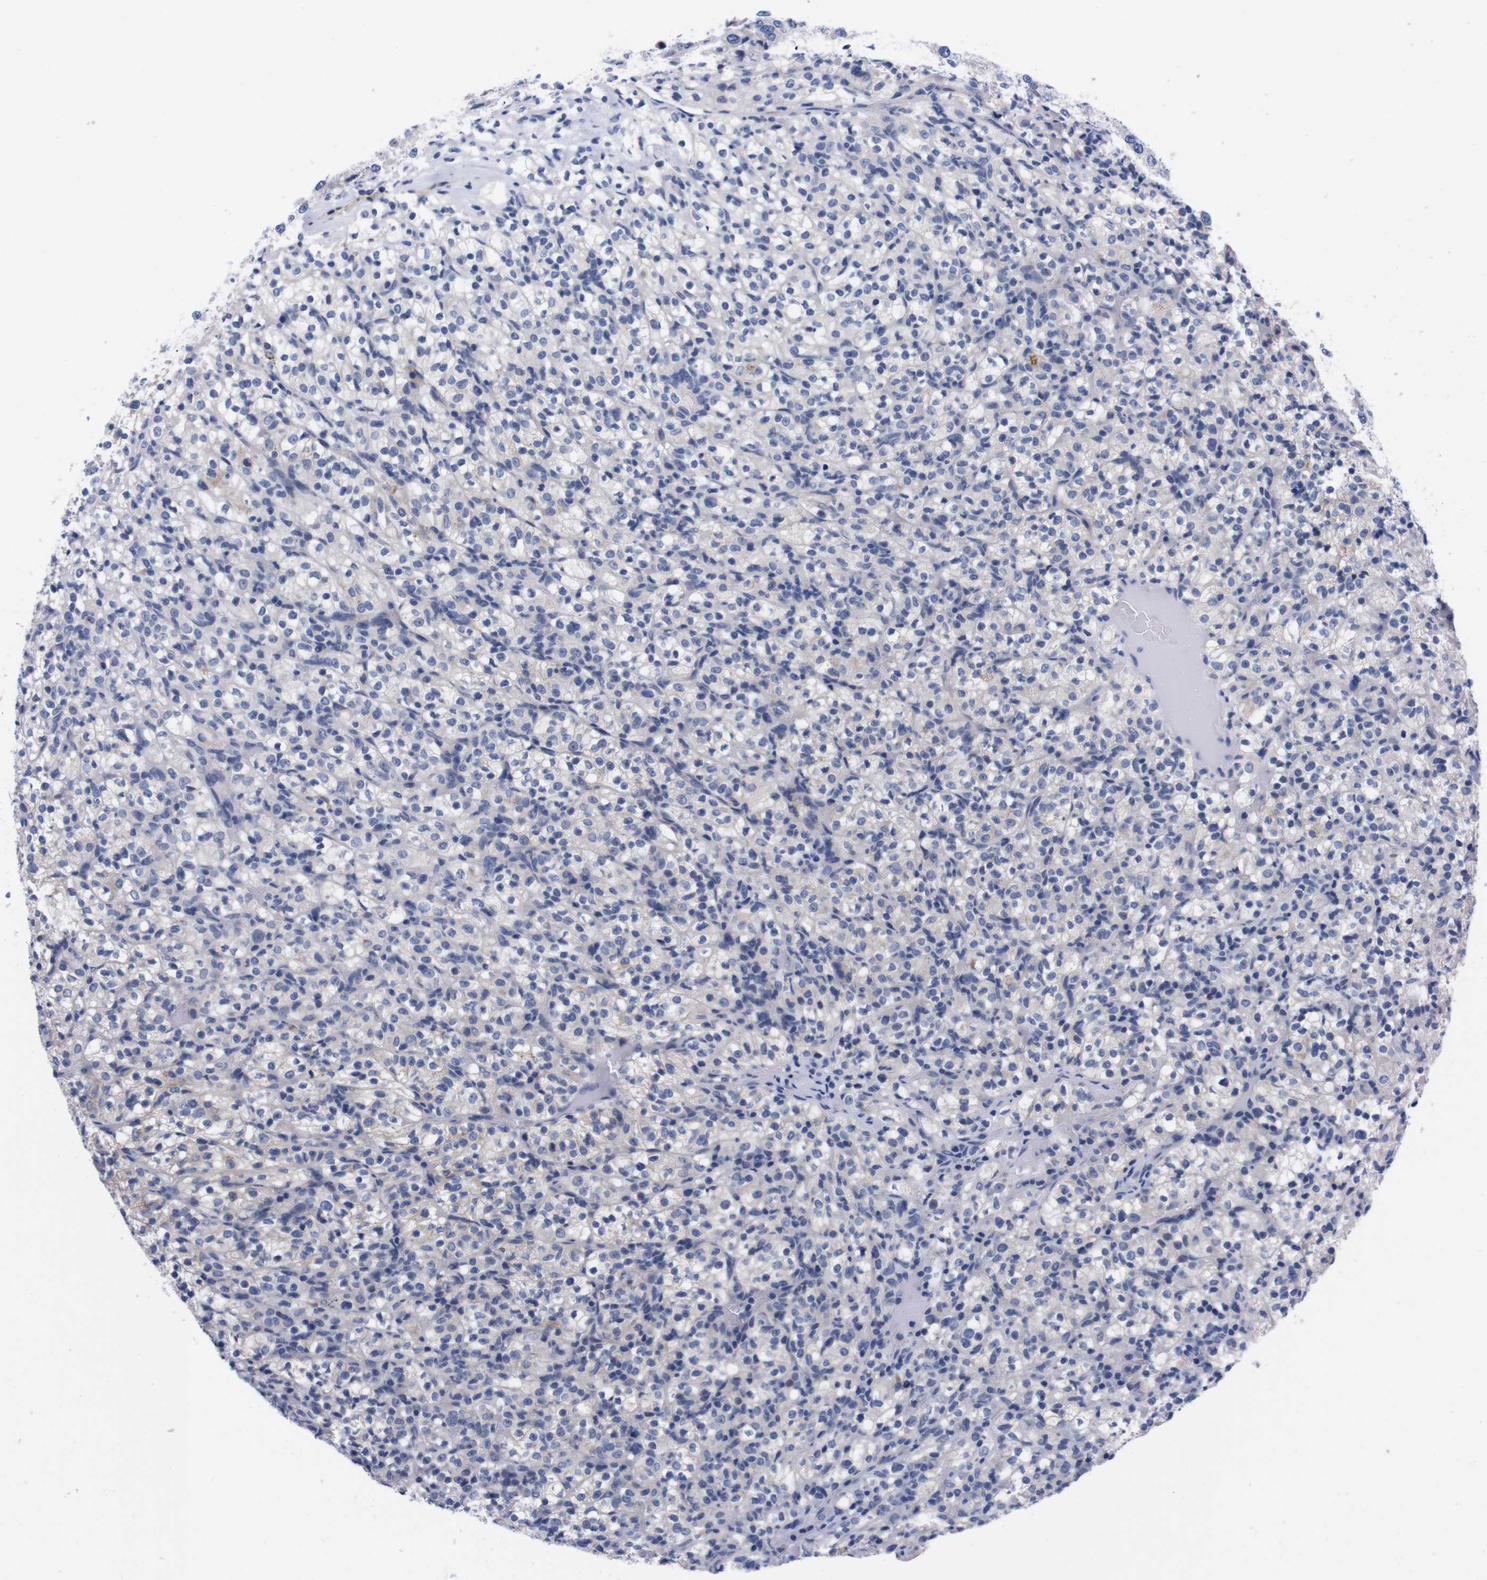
{"staining": {"intensity": "negative", "quantity": "none", "location": "none"}, "tissue": "renal cancer", "cell_type": "Tumor cells", "image_type": "cancer", "snomed": [{"axis": "morphology", "description": "Normal tissue, NOS"}, {"axis": "morphology", "description": "Adenocarcinoma, NOS"}, {"axis": "topography", "description": "Kidney"}], "caption": "This is a image of immunohistochemistry (IHC) staining of renal cancer (adenocarcinoma), which shows no staining in tumor cells. (DAB (3,3'-diaminobenzidine) immunohistochemistry with hematoxylin counter stain).", "gene": "FAM210A", "patient": {"sex": "female", "age": 72}}